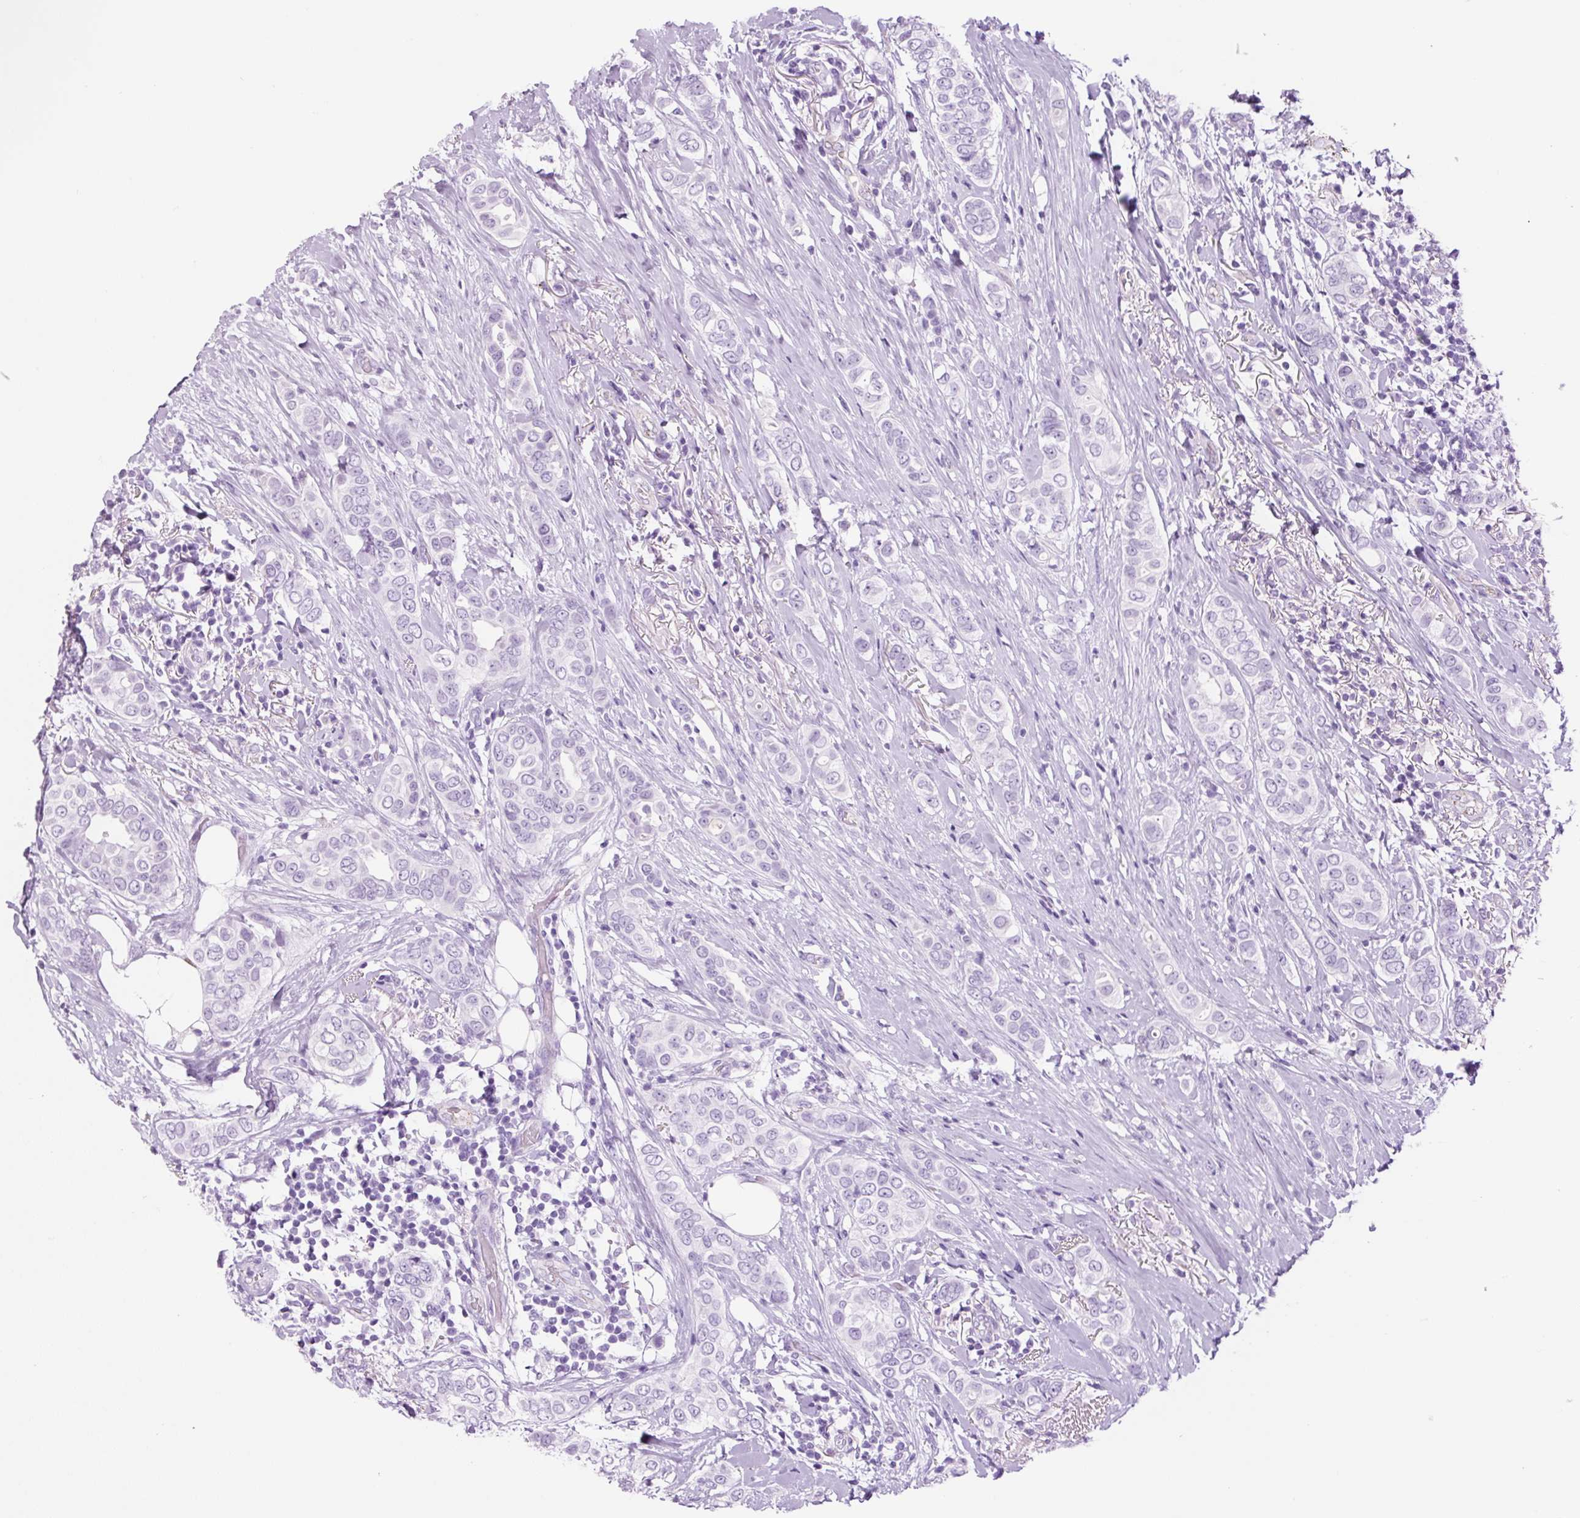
{"staining": {"intensity": "negative", "quantity": "none", "location": "none"}, "tissue": "breast cancer", "cell_type": "Tumor cells", "image_type": "cancer", "snomed": [{"axis": "morphology", "description": "Lobular carcinoma"}, {"axis": "topography", "description": "Breast"}], "caption": "Immunohistochemistry micrograph of neoplastic tissue: human lobular carcinoma (breast) stained with DAB displays no significant protein expression in tumor cells. (DAB (3,3'-diaminobenzidine) immunohistochemistry (IHC) with hematoxylin counter stain).", "gene": "ADSS1", "patient": {"sex": "female", "age": 51}}